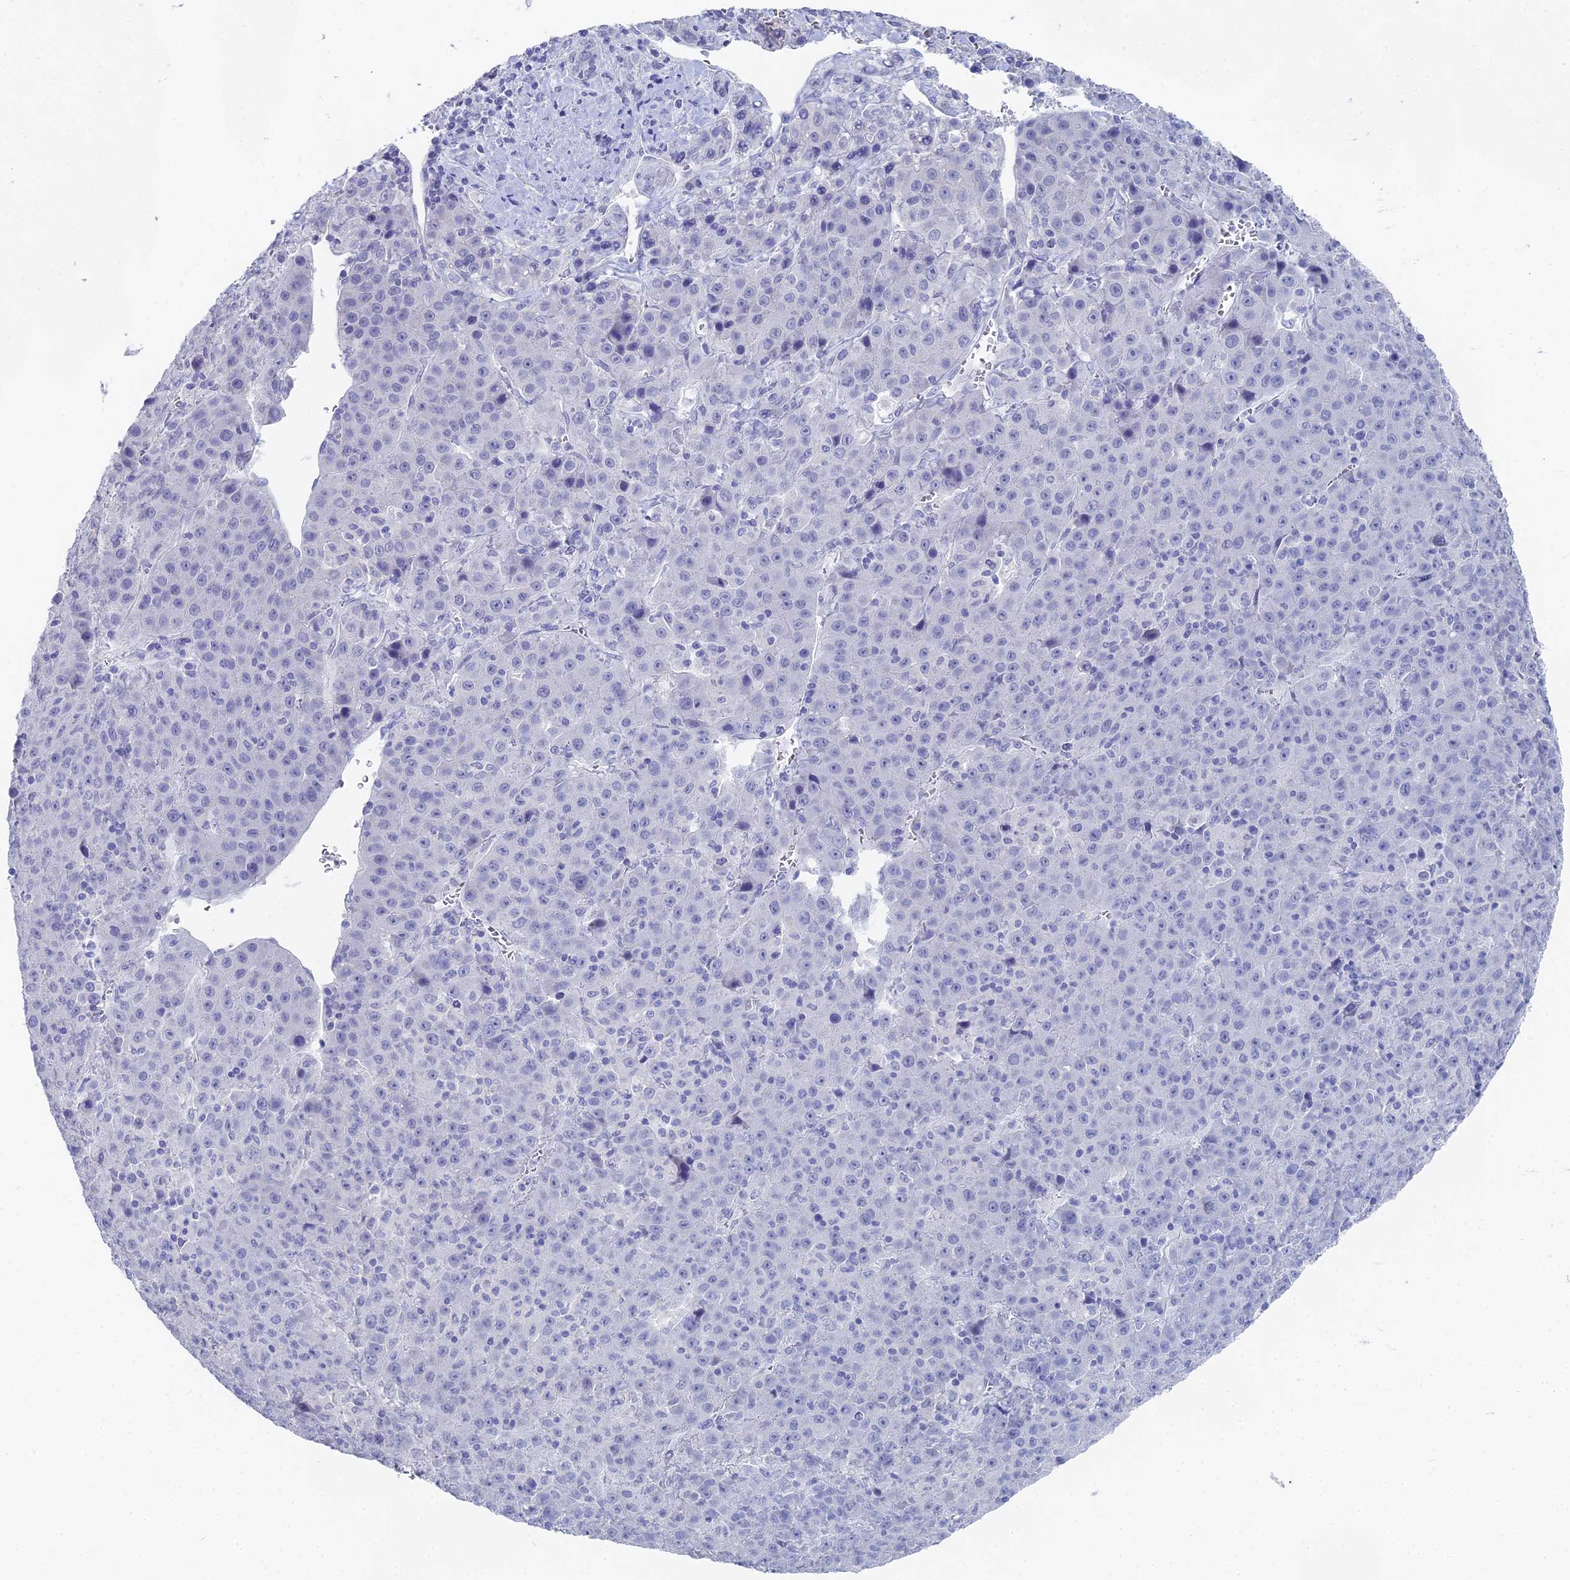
{"staining": {"intensity": "negative", "quantity": "none", "location": "none"}, "tissue": "liver cancer", "cell_type": "Tumor cells", "image_type": "cancer", "snomed": [{"axis": "morphology", "description": "Carcinoma, Hepatocellular, NOS"}, {"axis": "topography", "description": "Liver"}], "caption": "Immunohistochemistry (IHC) micrograph of liver hepatocellular carcinoma stained for a protein (brown), which demonstrates no positivity in tumor cells. The staining was performed using DAB to visualize the protein expression in brown, while the nuclei were stained in blue with hematoxylin (Magnification: 20x).", "gene": "ALPP", "patient": {"sex": "female", "age": 53}}